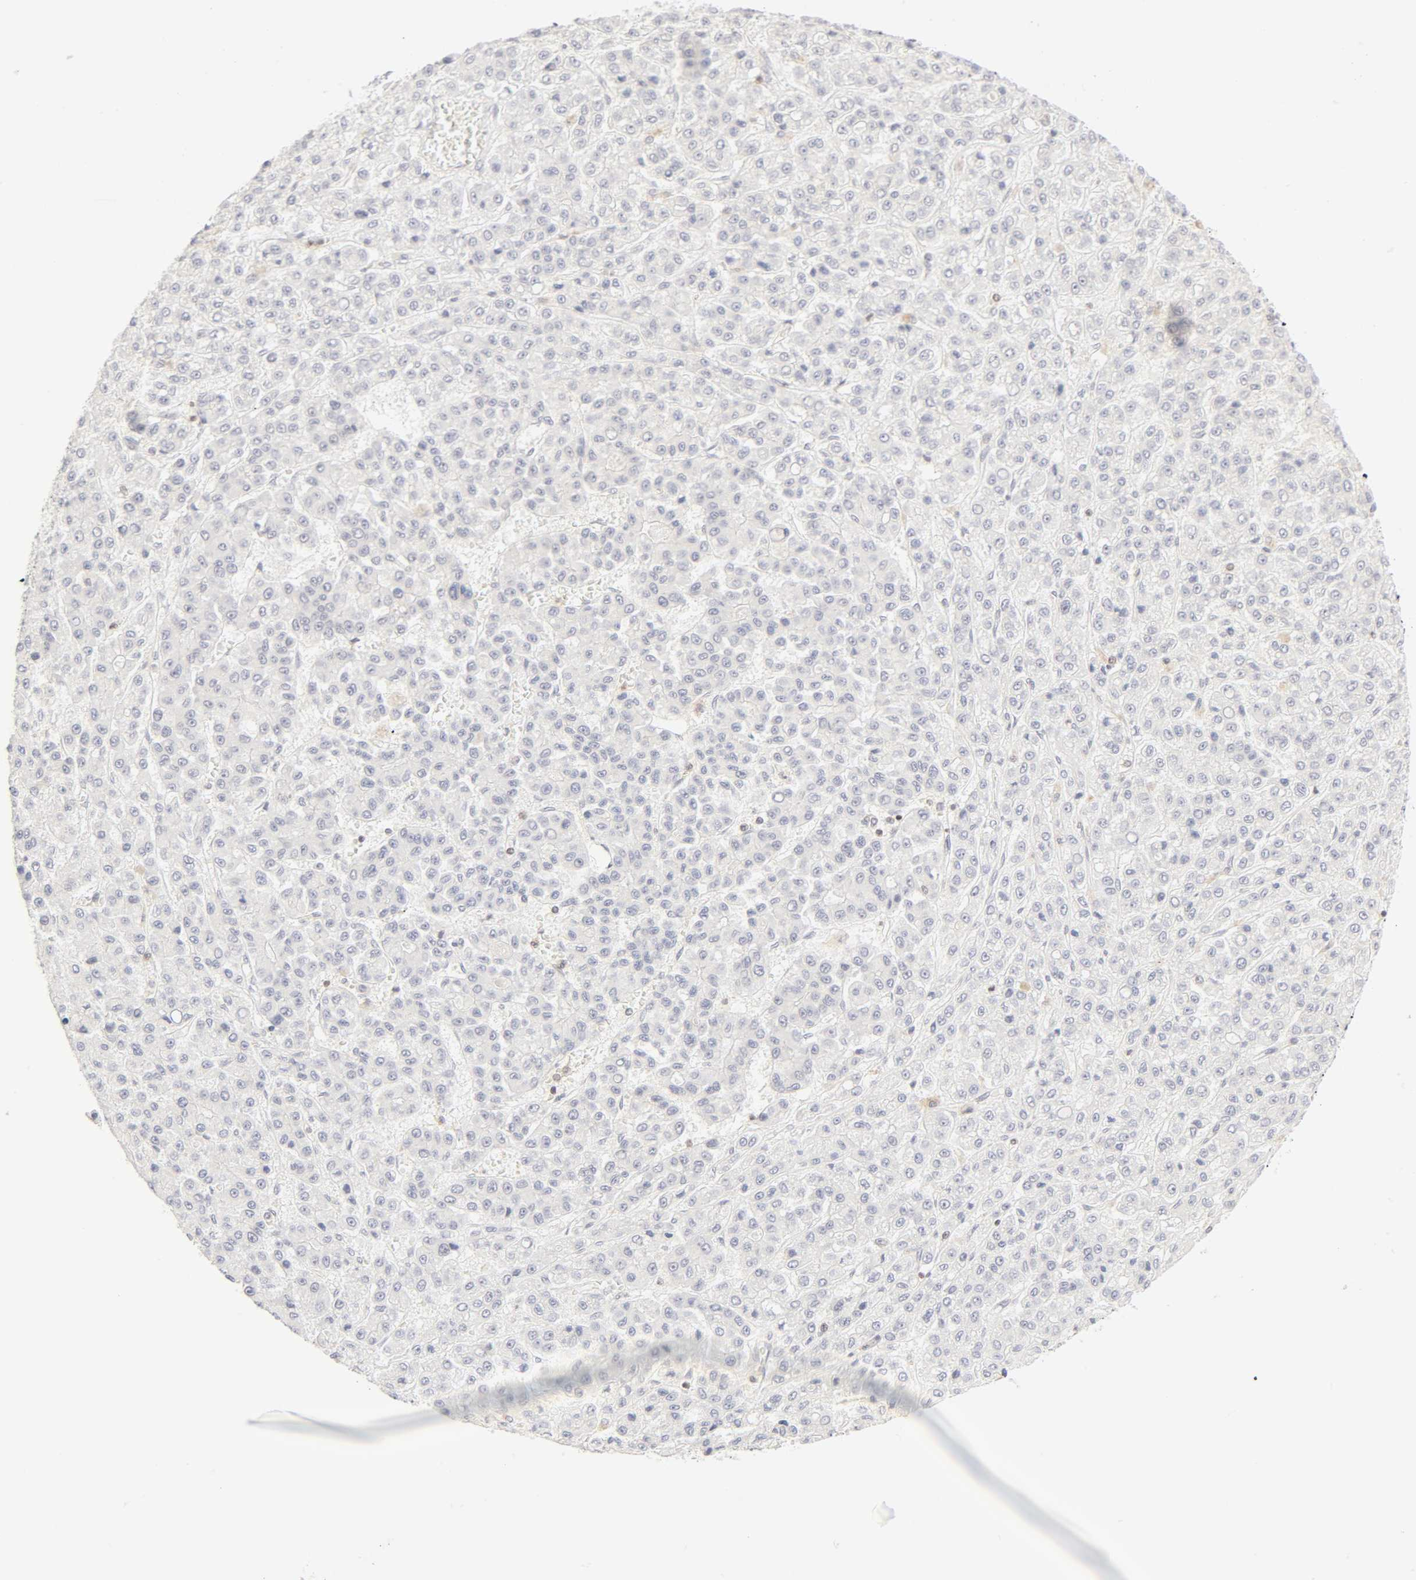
{"staining": {"intensity": "negative", "quantity": "none", "location": "none"}, "tissue": "liver cancer", "cell_type": "Tumor cells", "image_type": "cancer", "snomed": [{"axis": "morphology", "description": "Carcinoma, Hepatocellular, NOS"}, {"axis": "topography", "description": "Liver"}], "caption": "Liver hepatocellular carcinoma was stained to show a protein in brown. There is no significant positivity in tumor cells.", "gene": "KIF2A", "patient": {"sex": "male", "age": 70}}